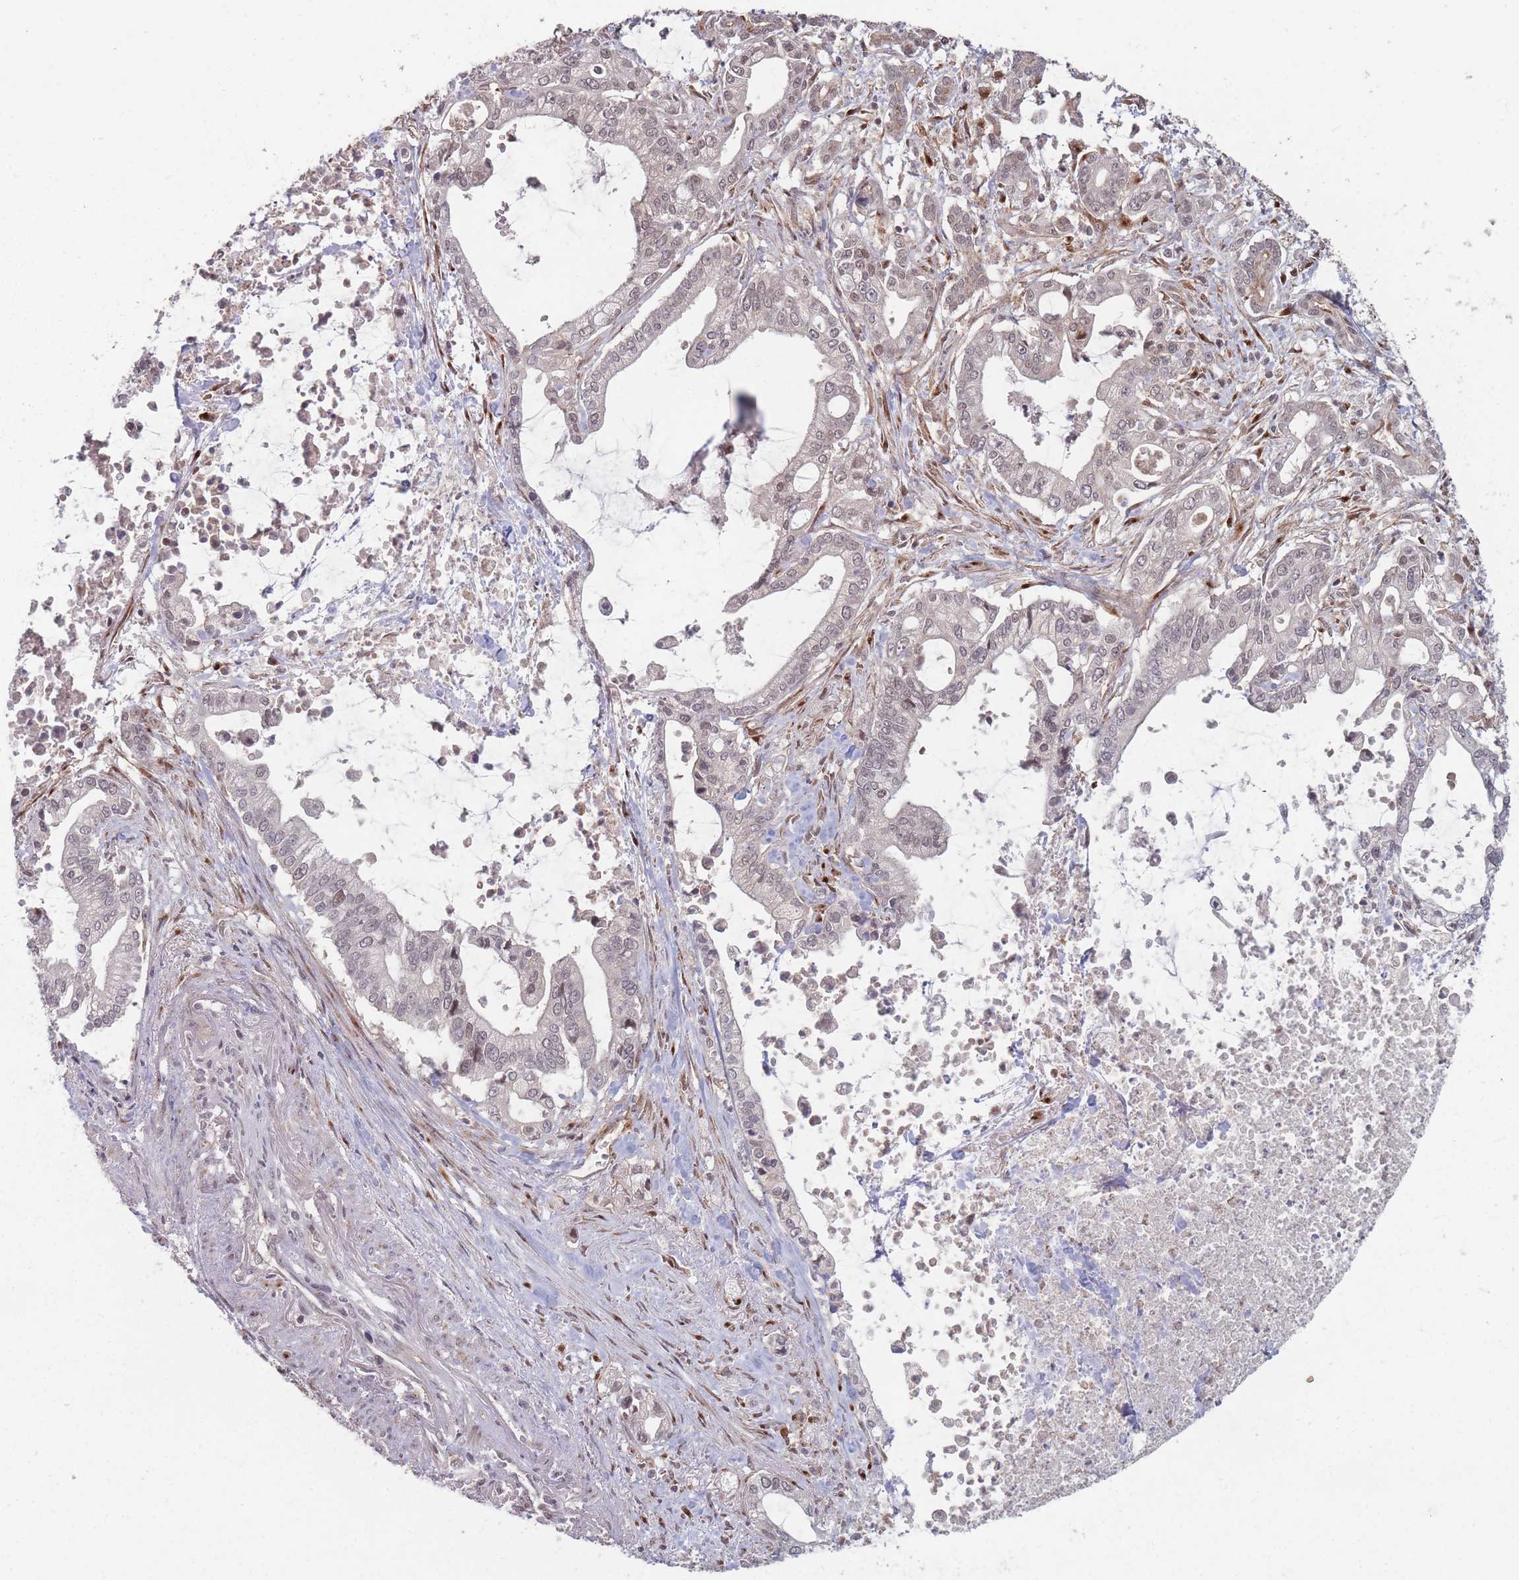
{"staining": {"intensity": "weak", "quantity": "<25%", "location": "nuclear"}, "tissue": "pancreatic cancer", "cell_type": "Tumor cells", "image_type": "cancer", "snomed": [{"axis": "morphology", "description": "Adenocarcinoma, NOS"}, {"axis": "topography", "description": "Pancreas"}], "caption": "Tumor cells are negative for protein expression in human adenocarcinoma (pancreatic).", "gene": "CNTRL", "patient": {"sex": "male", "age": 69}}